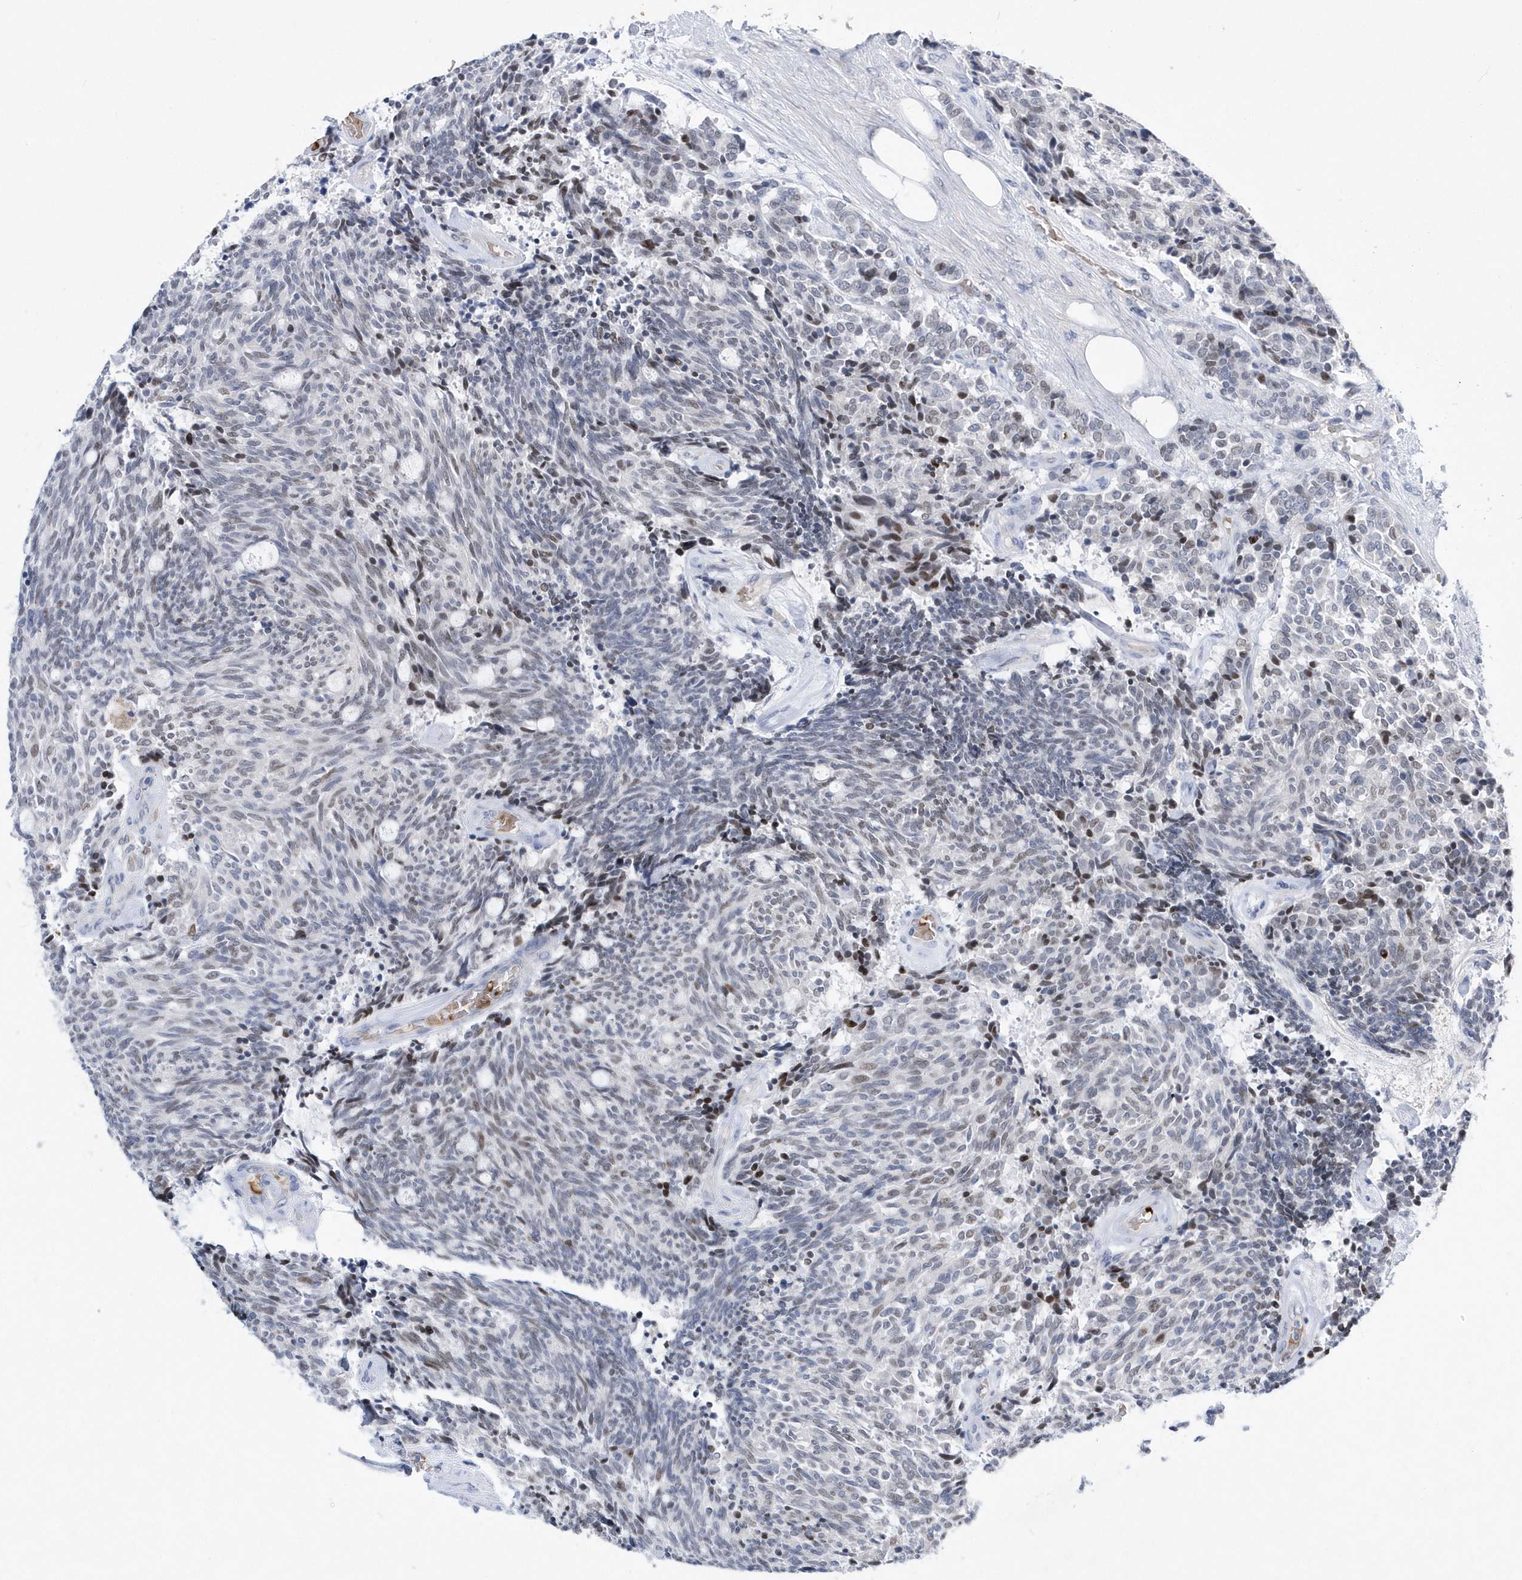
{"staining": {"intensity": "weak", "quantity": "<25%", "location": "nuclear"}, "tissue": "carcinoid", "cell_type": "Tumor cells", "image_type": "cancer", "snomed": [{"axis": "morphology", "description": "Carcinoid, malignant, NOS"}, {"axis": "topography", "description": "Pancreas"}], "caption": "Carcinoid stained for a protein using immunohistochemistry displays no expression tumor cells.", "gene": "ZNF875", "patient": {"sex": "female", "age": 54}}